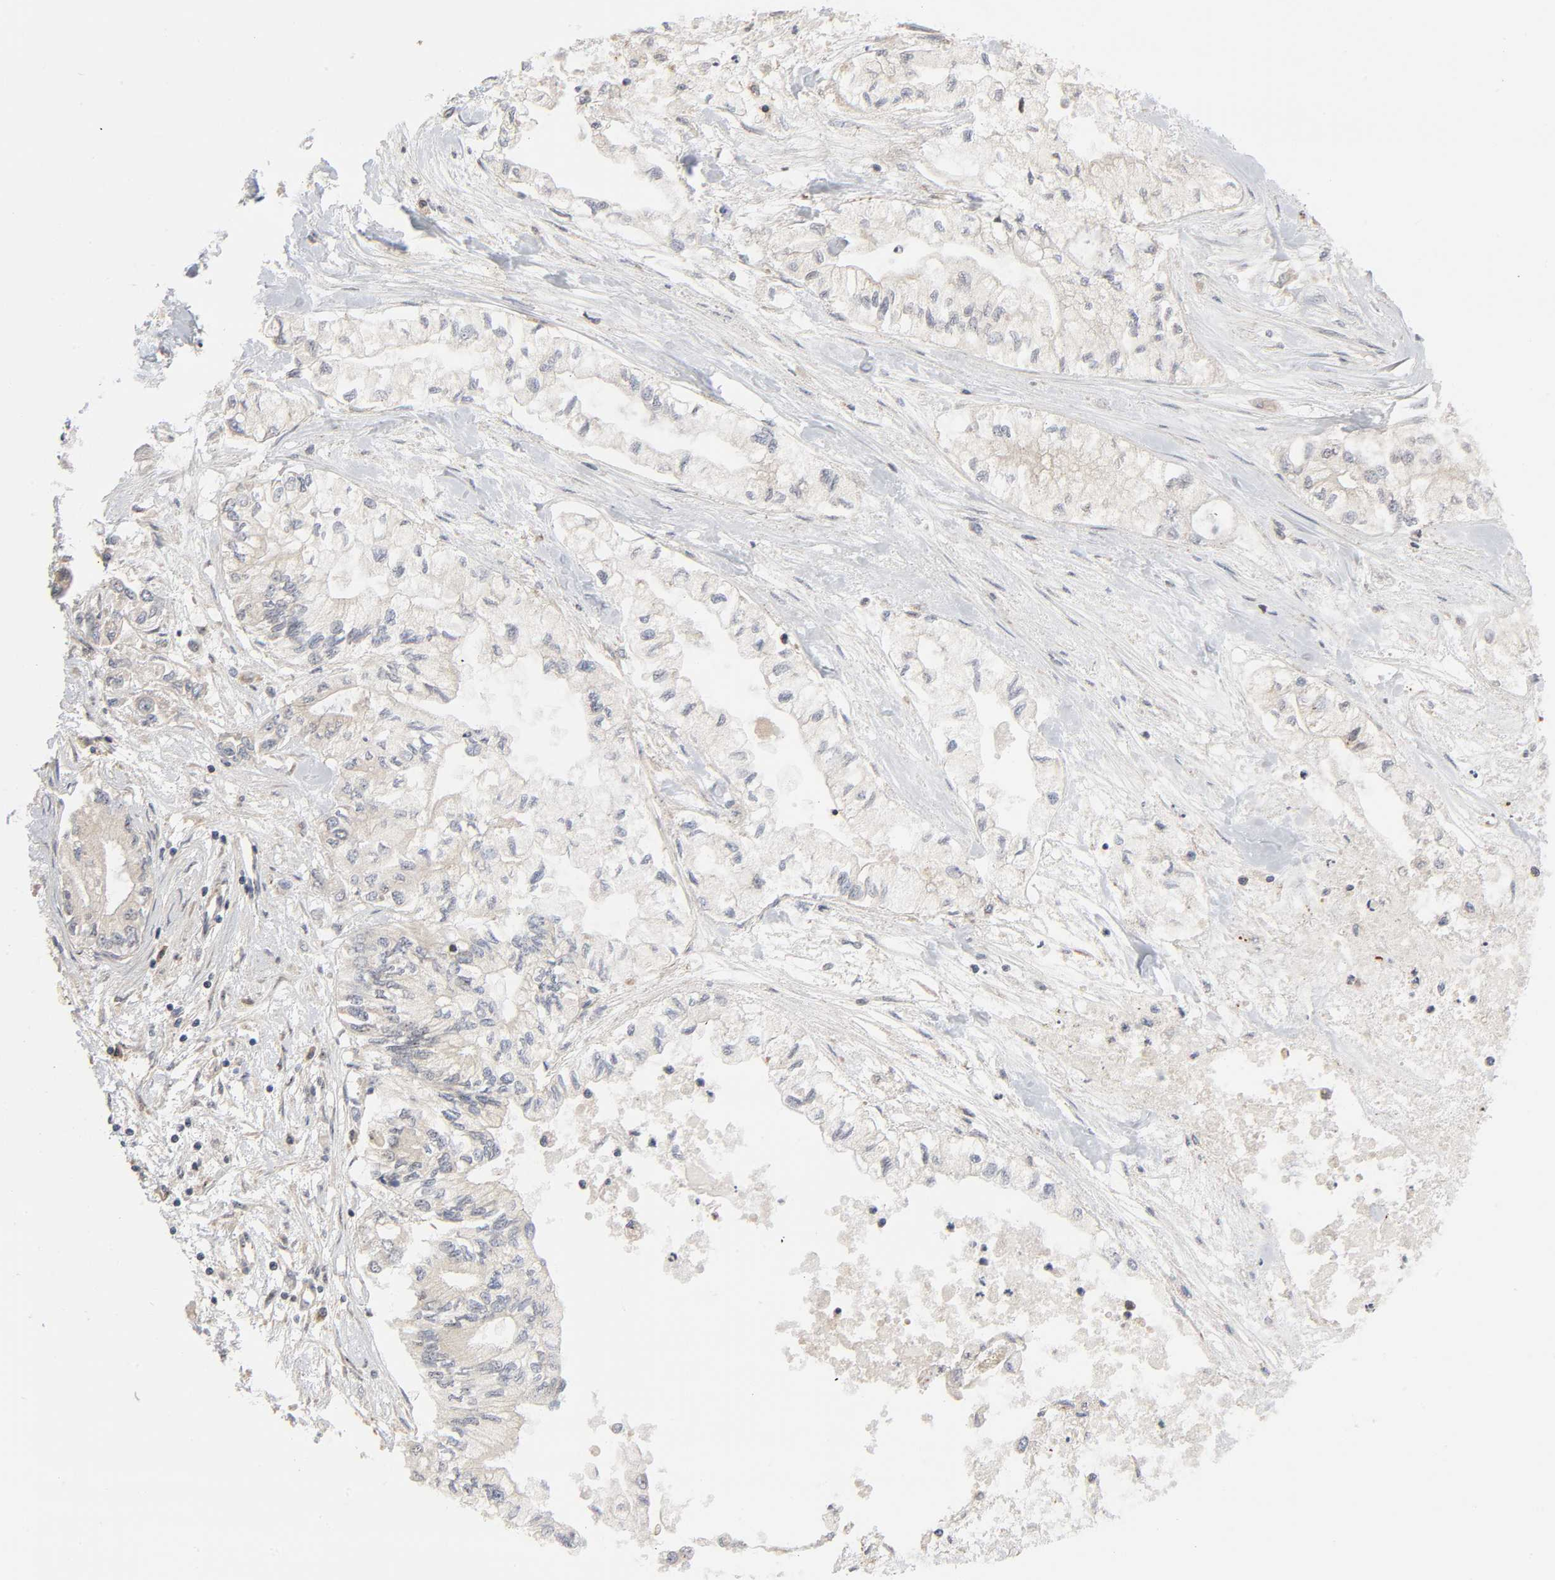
{"staining": {"intensity": "weak", "quantity": "25%-75%", "location": "cytoplasmic/membranous"}, "tissue": "pancreatic cancer", "cell_type": "Tumor cells", "image_type": "cancer", "snomed": [{"axis": "morphology", "description": "Adenocarcinoma, NOS"}, {"axis": "topography", "description": "Pancreas"}], "caption": "Immunohistochemistry staining of pancreatic cancer, which exhibits low levels of weak cytoplasmic/membranous staining in about 25%-75% of tumor cells indicating weak cytoplasmic/membranous protein positivity. The staining was performed using DAB (brown) for protein detection and nuclei were counterstained in hematoxylin (blue).", "gene": "FAM118A", "patient": {"sex": "male", "age": 79}}